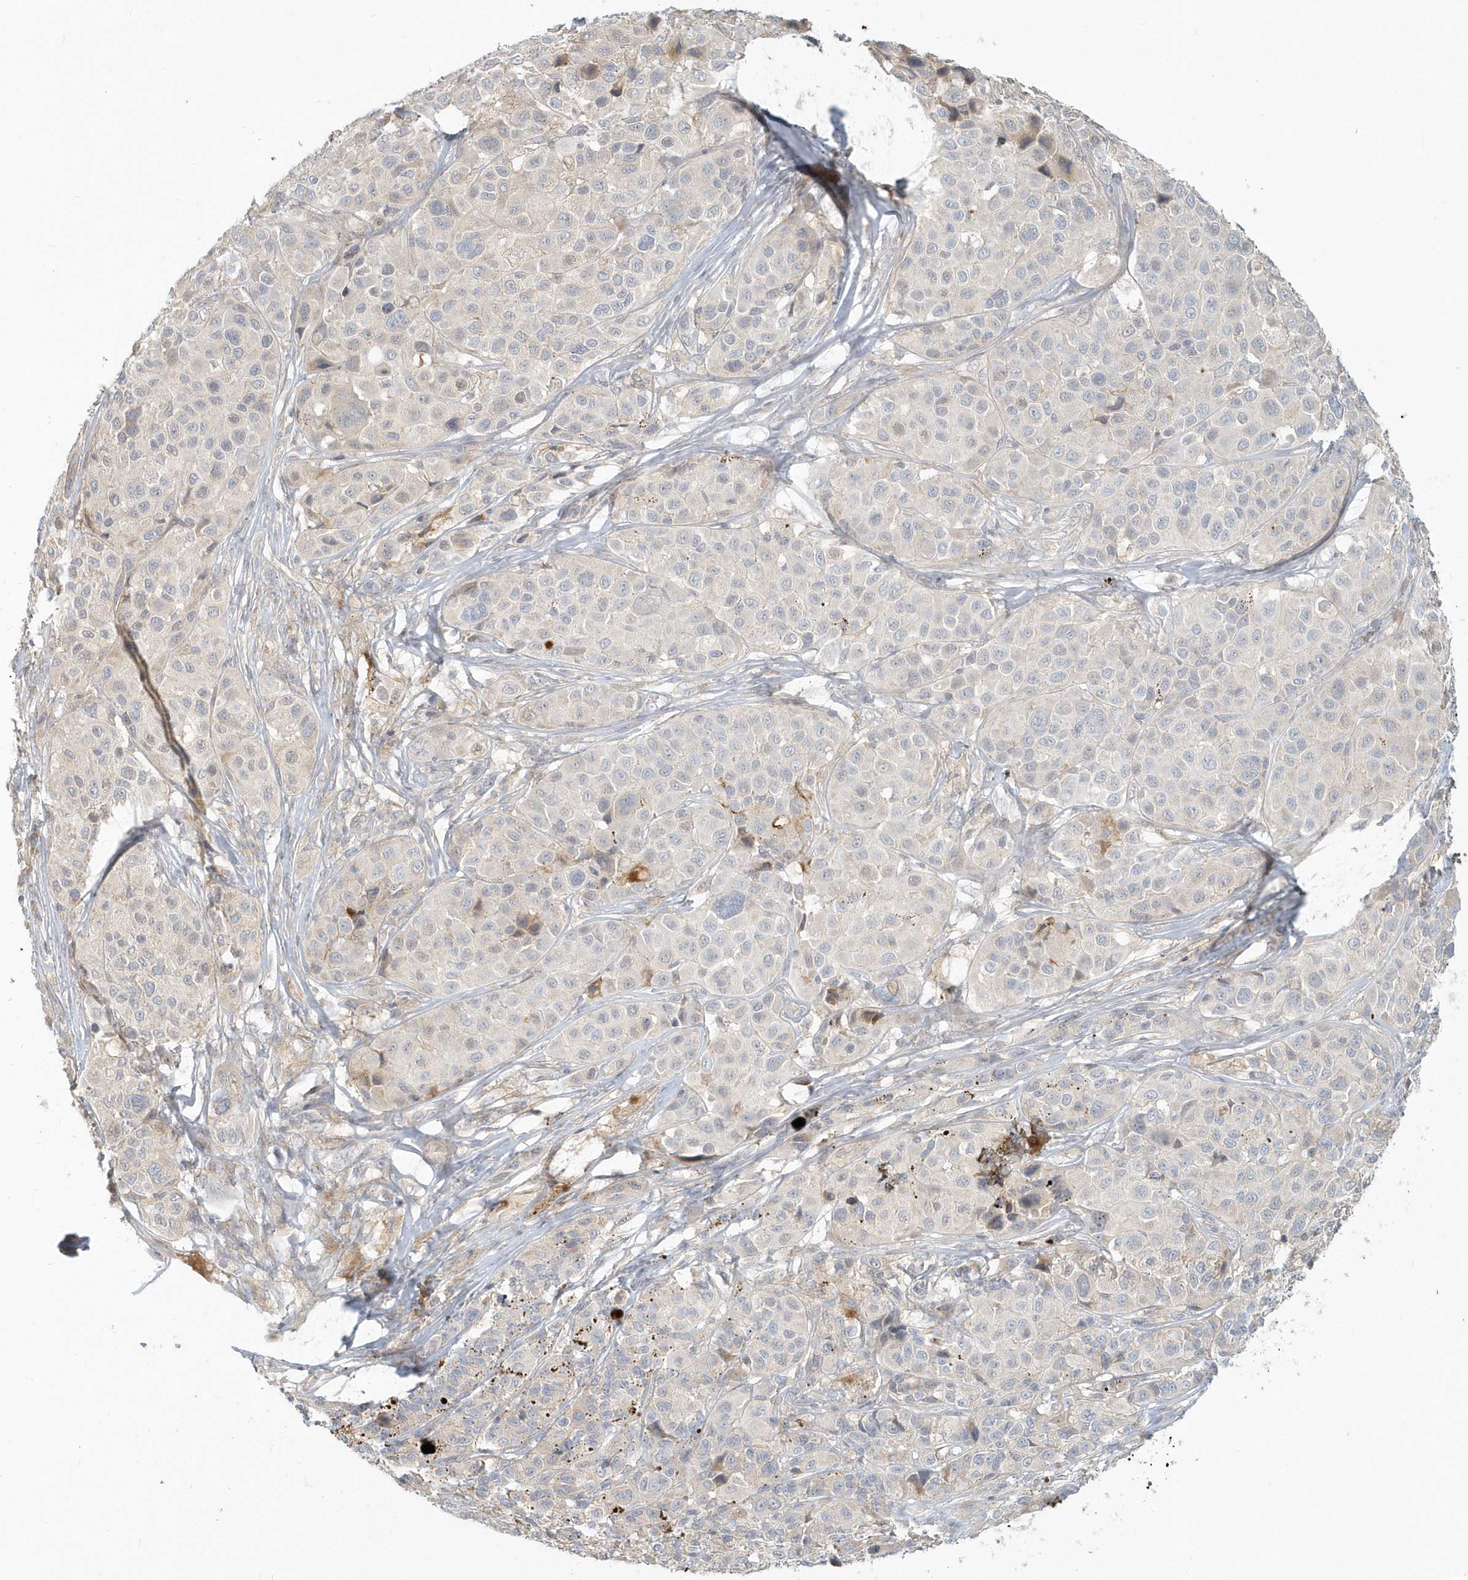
{"staining": {"intensity": "weak", "quantity": "<25%", "location": "cytoplasmic/membranous"}, "tissue": "melanoma", "cell_type": "Tumor cells", "image_type": "cancer", "snomed": [{"axis": "morphology", "description": "Malignant melanoma, NOS"}, {"axis": "topography", "description": "Skin of trunk"}], "caption": "The image displays no staining of tumor cells in melanoma.", "gene": "NAPB", "patient": {"sex": "male", "age": 71}}